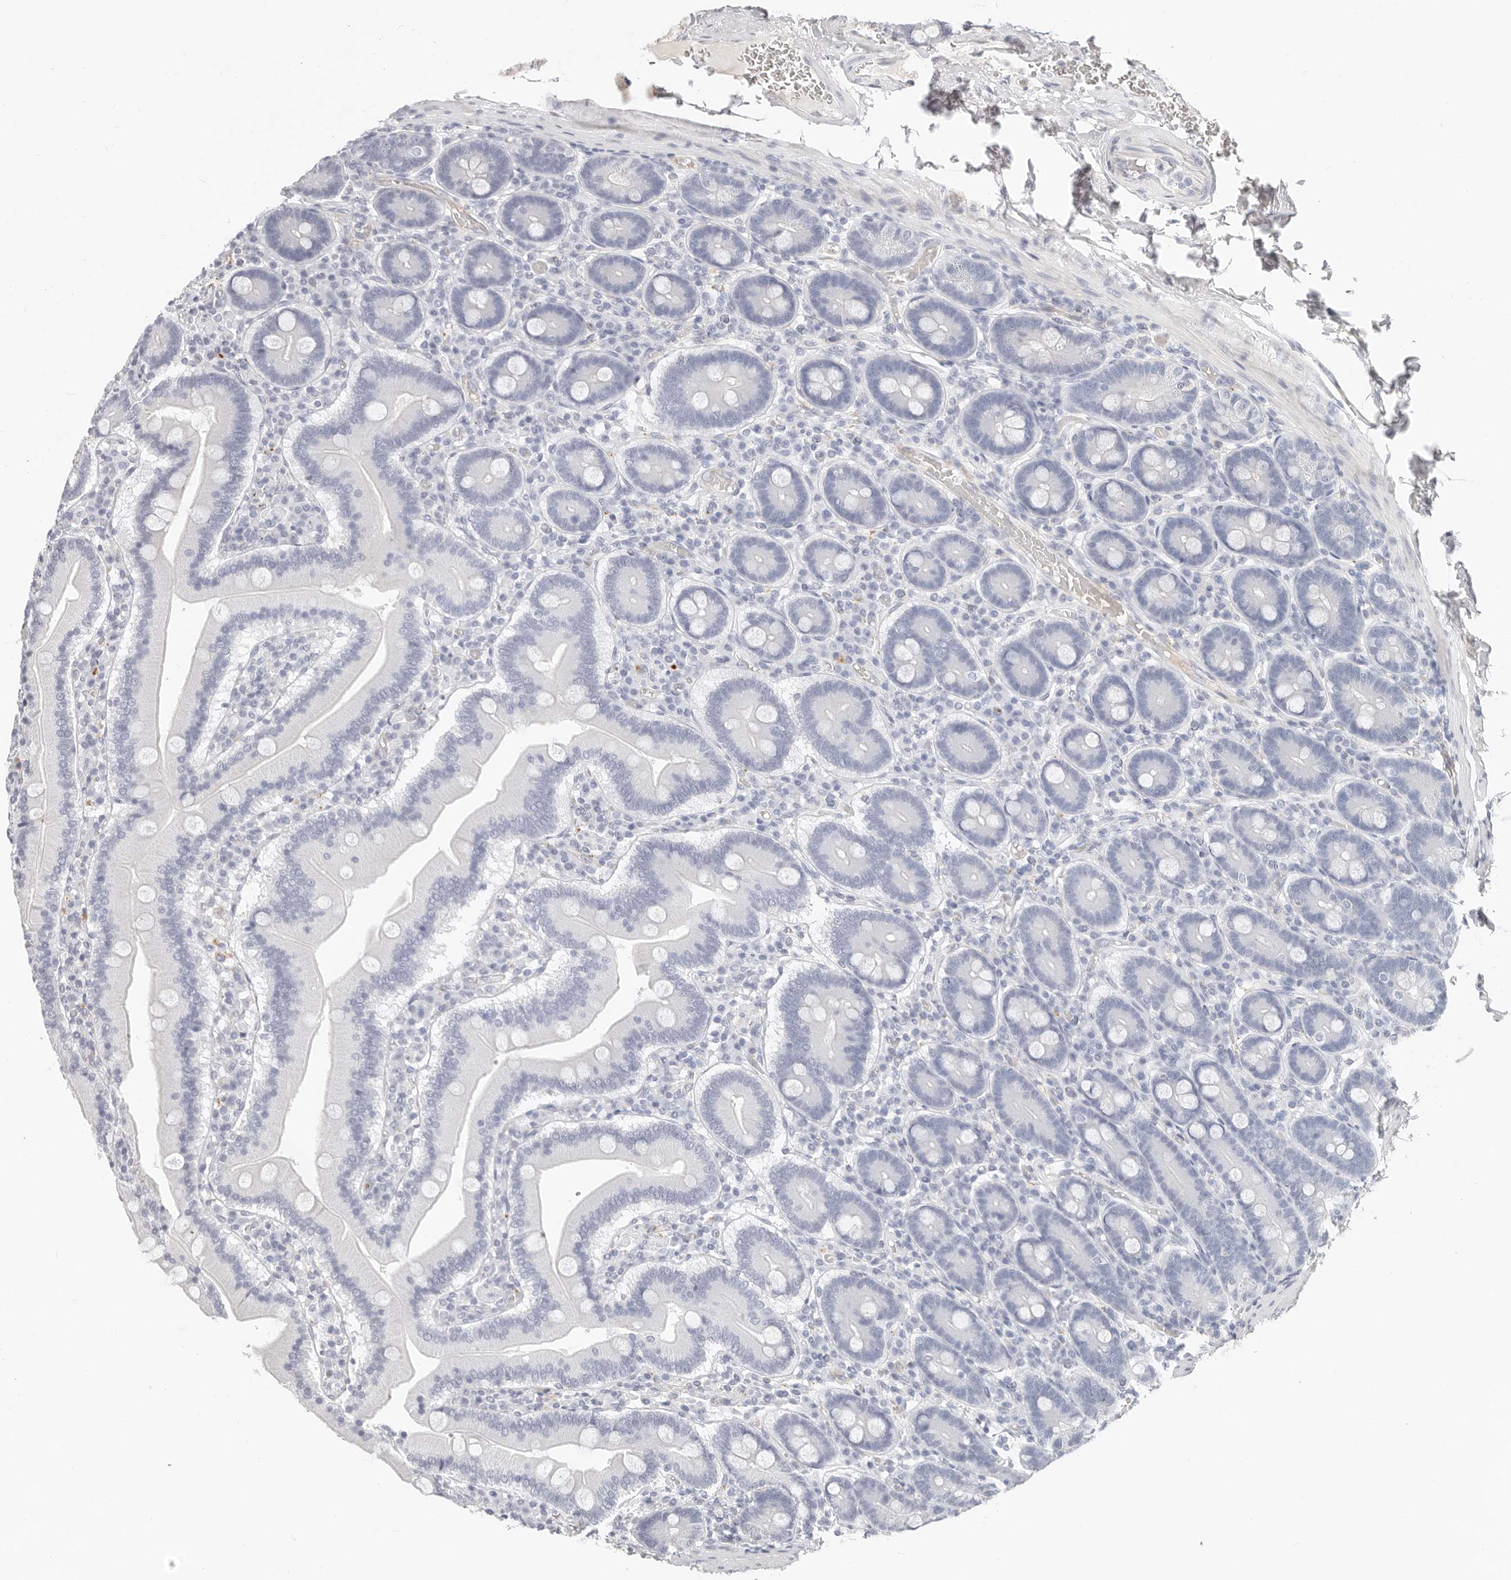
{"staining": {"intensity": "weak", "quantity": "<25%", "location": "cytoplasmic/membranous"}, "tissue": "duodenum", "cell_type": "Glandular cells", "image_type": "normal", "snomed": [{"axis": "morphology", "description": "Normal tissue, NOS"}, {"axis": "topography", "description": "Duodenum"}], "caption": "Glandular cells show no significant protein positivity in normal duodenum. The staining was performed using DAB (3,3'-diaminobenzidine) to visualize the protein expression in brown, while the nuclei were stained in blue with hematoxylin (Magnification: 20x).", "gene": "ZRANB1", "patient": {"sex": "female", "age": 62}}